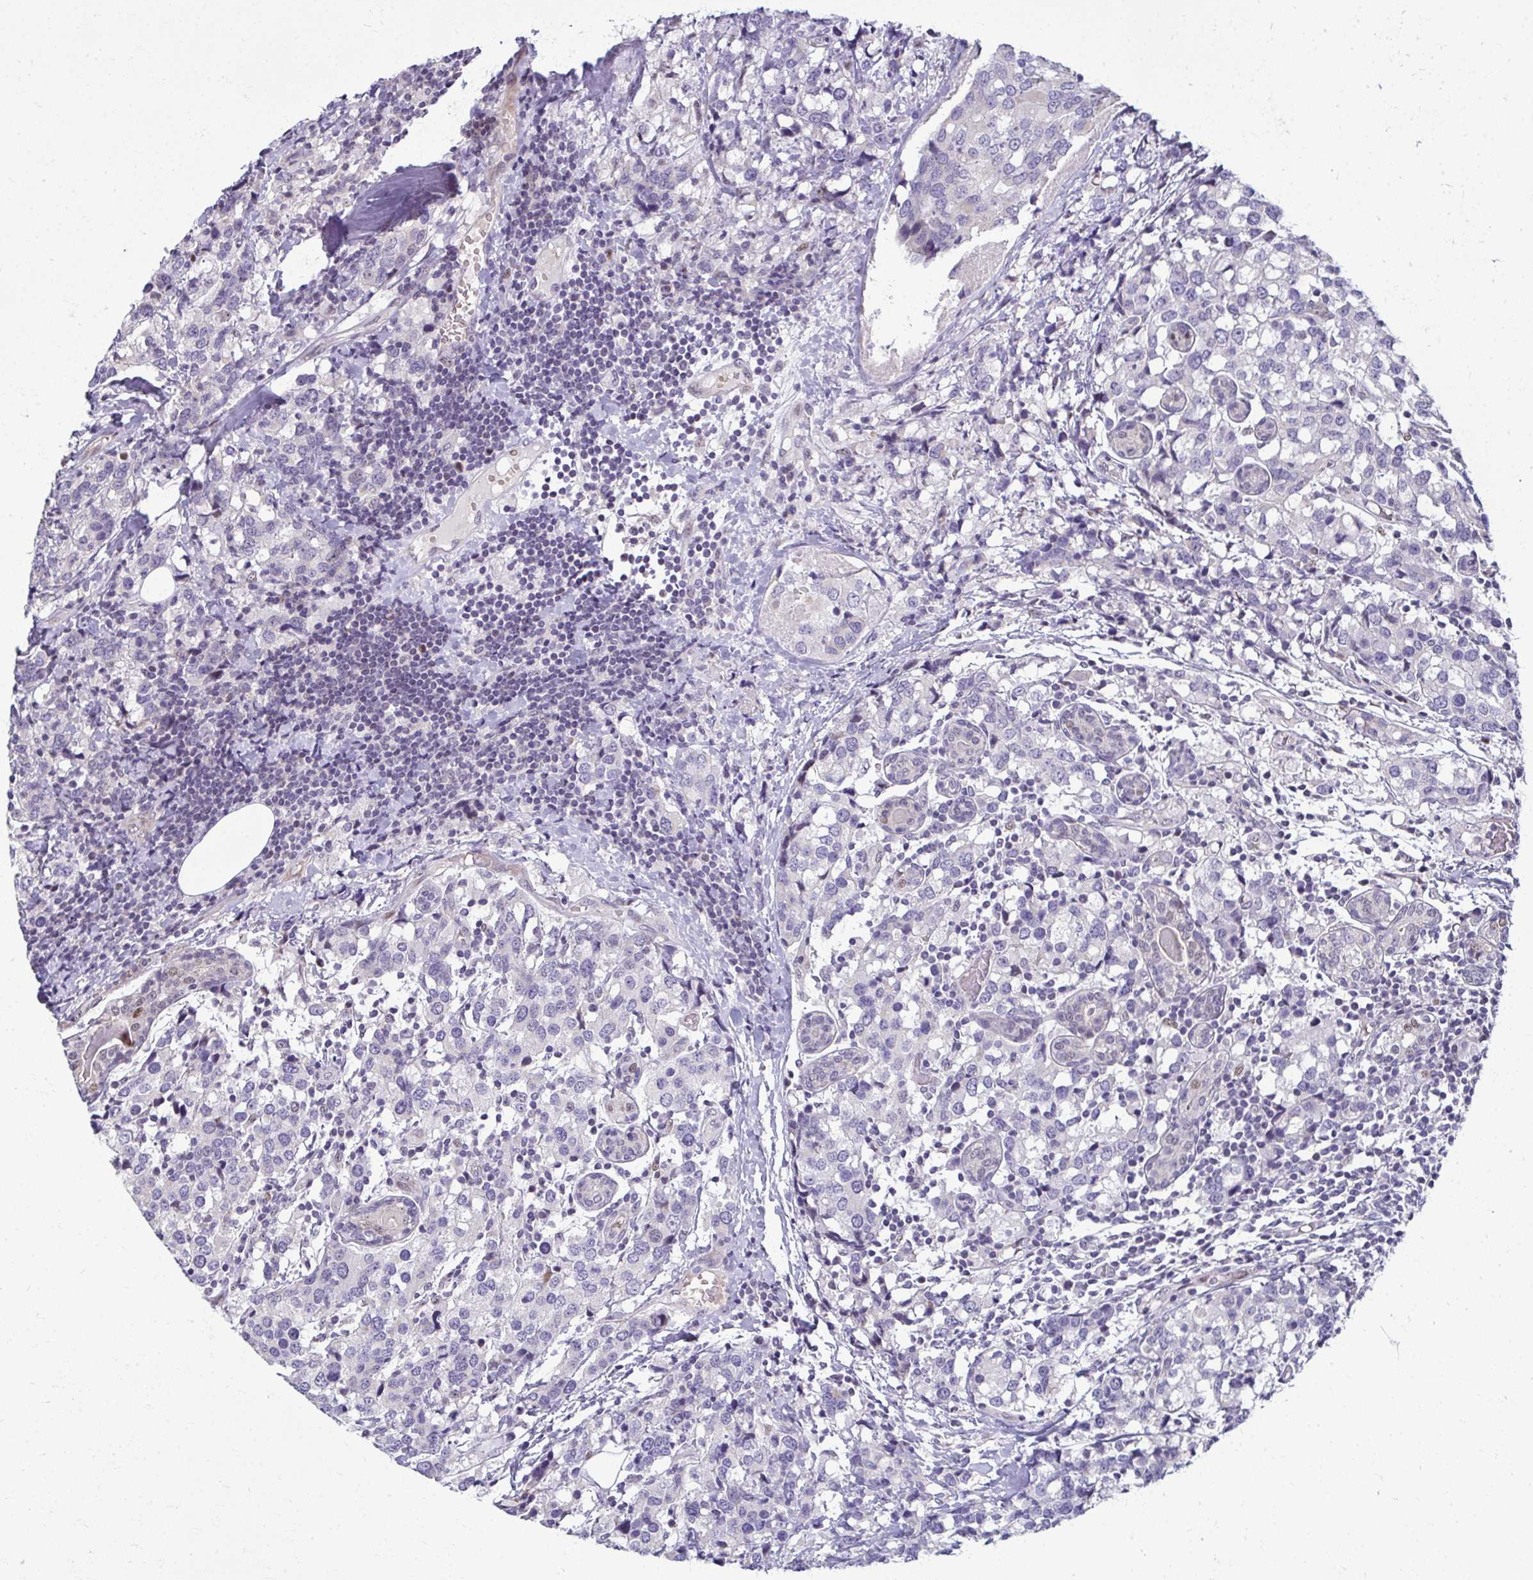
{"staining": {"intensity": "negative", "quantity": "none", "location": "none"}, "tissue": "breast cancer", "cell_type": "Tumor cells", "image_type": "cancer", "snomed": [{"axis": "morphology", "description": "Lobular carcinoma"}, {"axis": "topography", "description": "Breast"}], "caption": "Tumor cells show no significant protein expression in breast cancer. Nuclei are stained in blue.", "gene": "ODF1", "patient": {"sex": "female", "age": 59}}